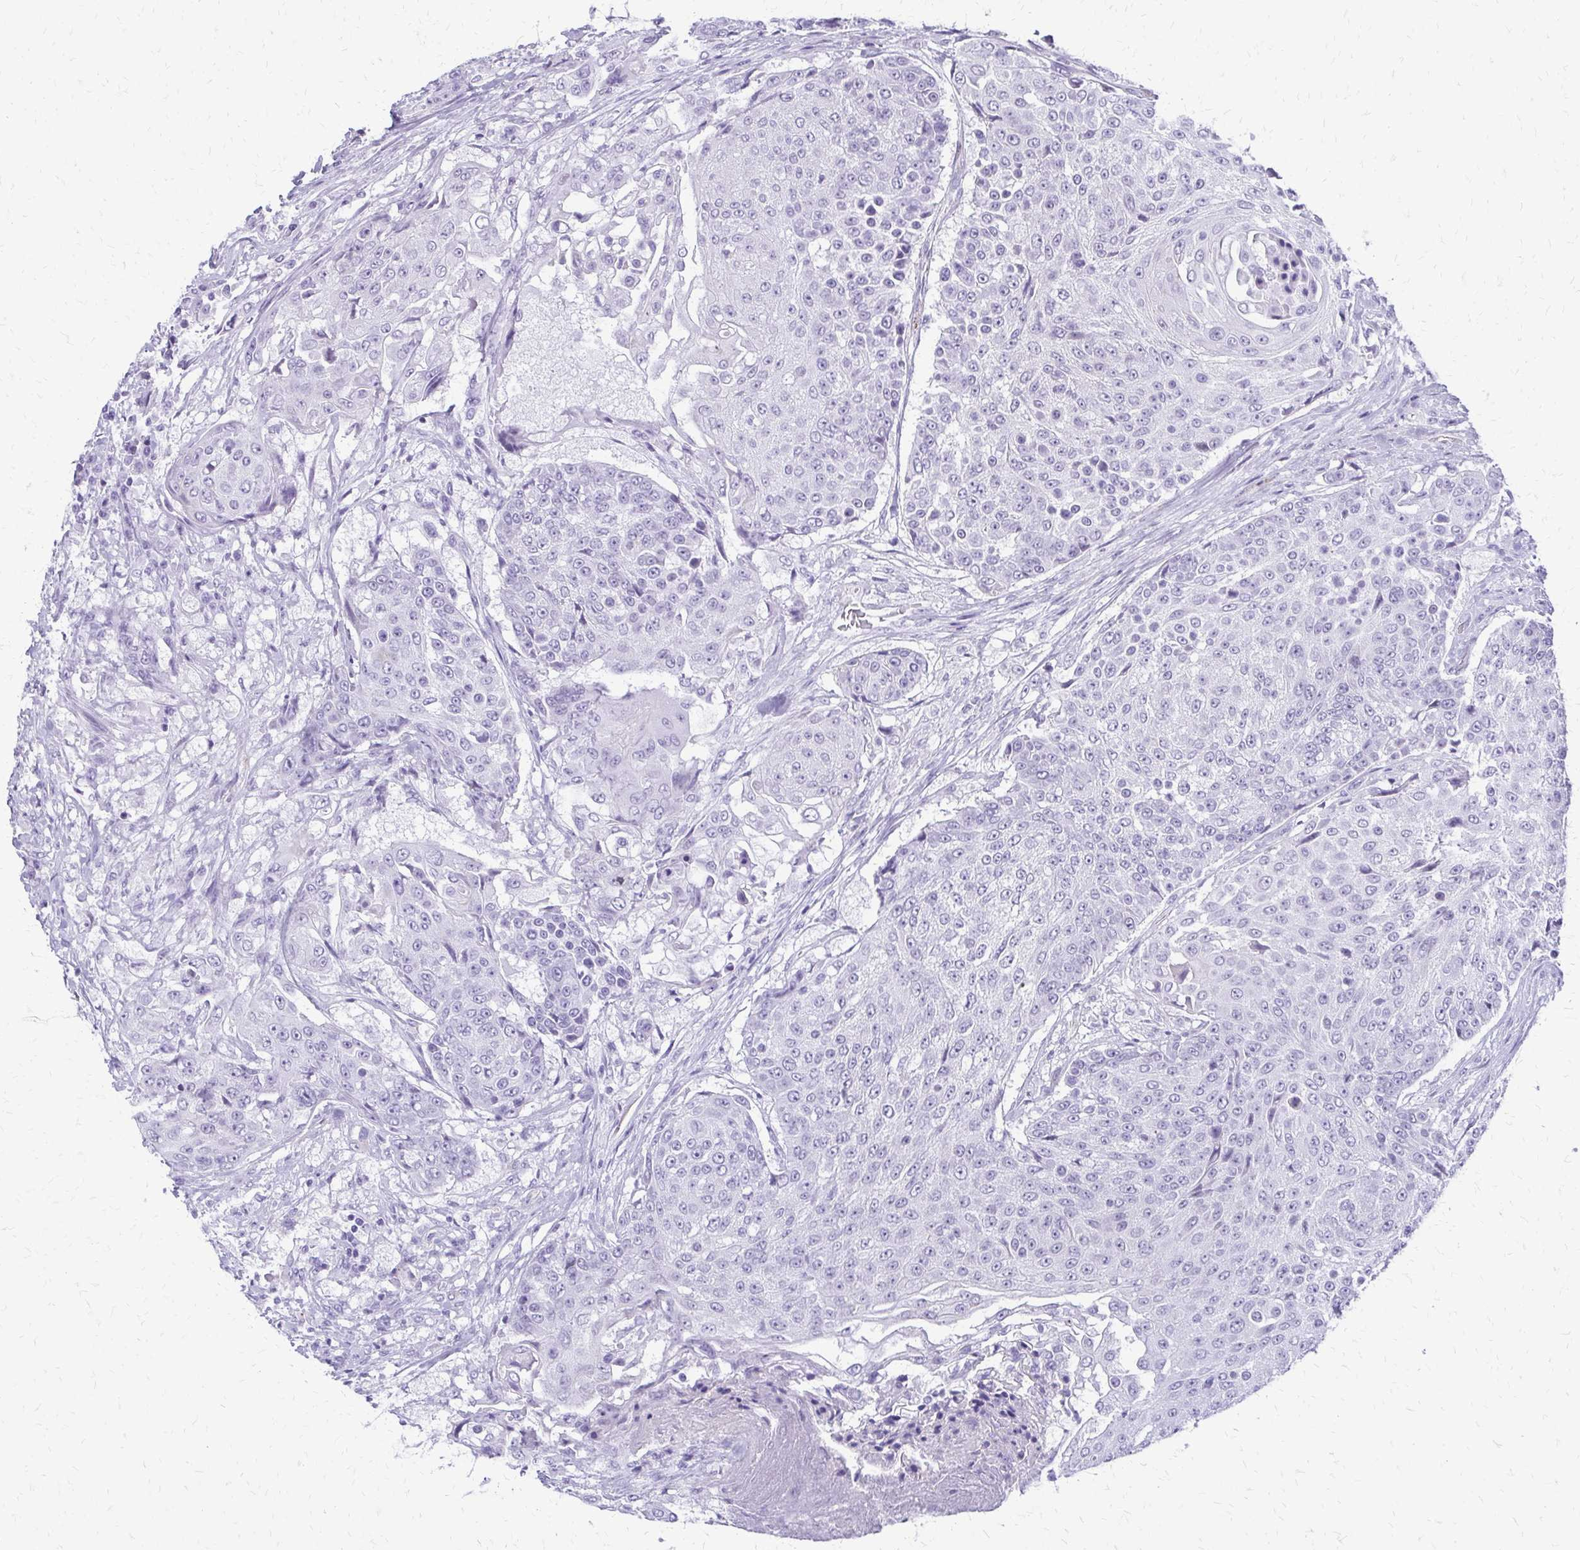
{"staining": {"intensity": "negative", "quantity": "none", "location": "none"}, "tissue": "urothelial cancer", "cell_type": "Tumor cells", "image_type": "cancer", "snomed": [{"axis": "morphology", "description": "Urothelial carcinoma, High grade"}, {"axis": "topography", "description": "Urinary bladder"}], "caption": "Tumor cells are negative for protein expression in human urothelial carcinoma (high-grade).", "gene": "FAM162B", "patient": {"sex": "female", "age": 63}}